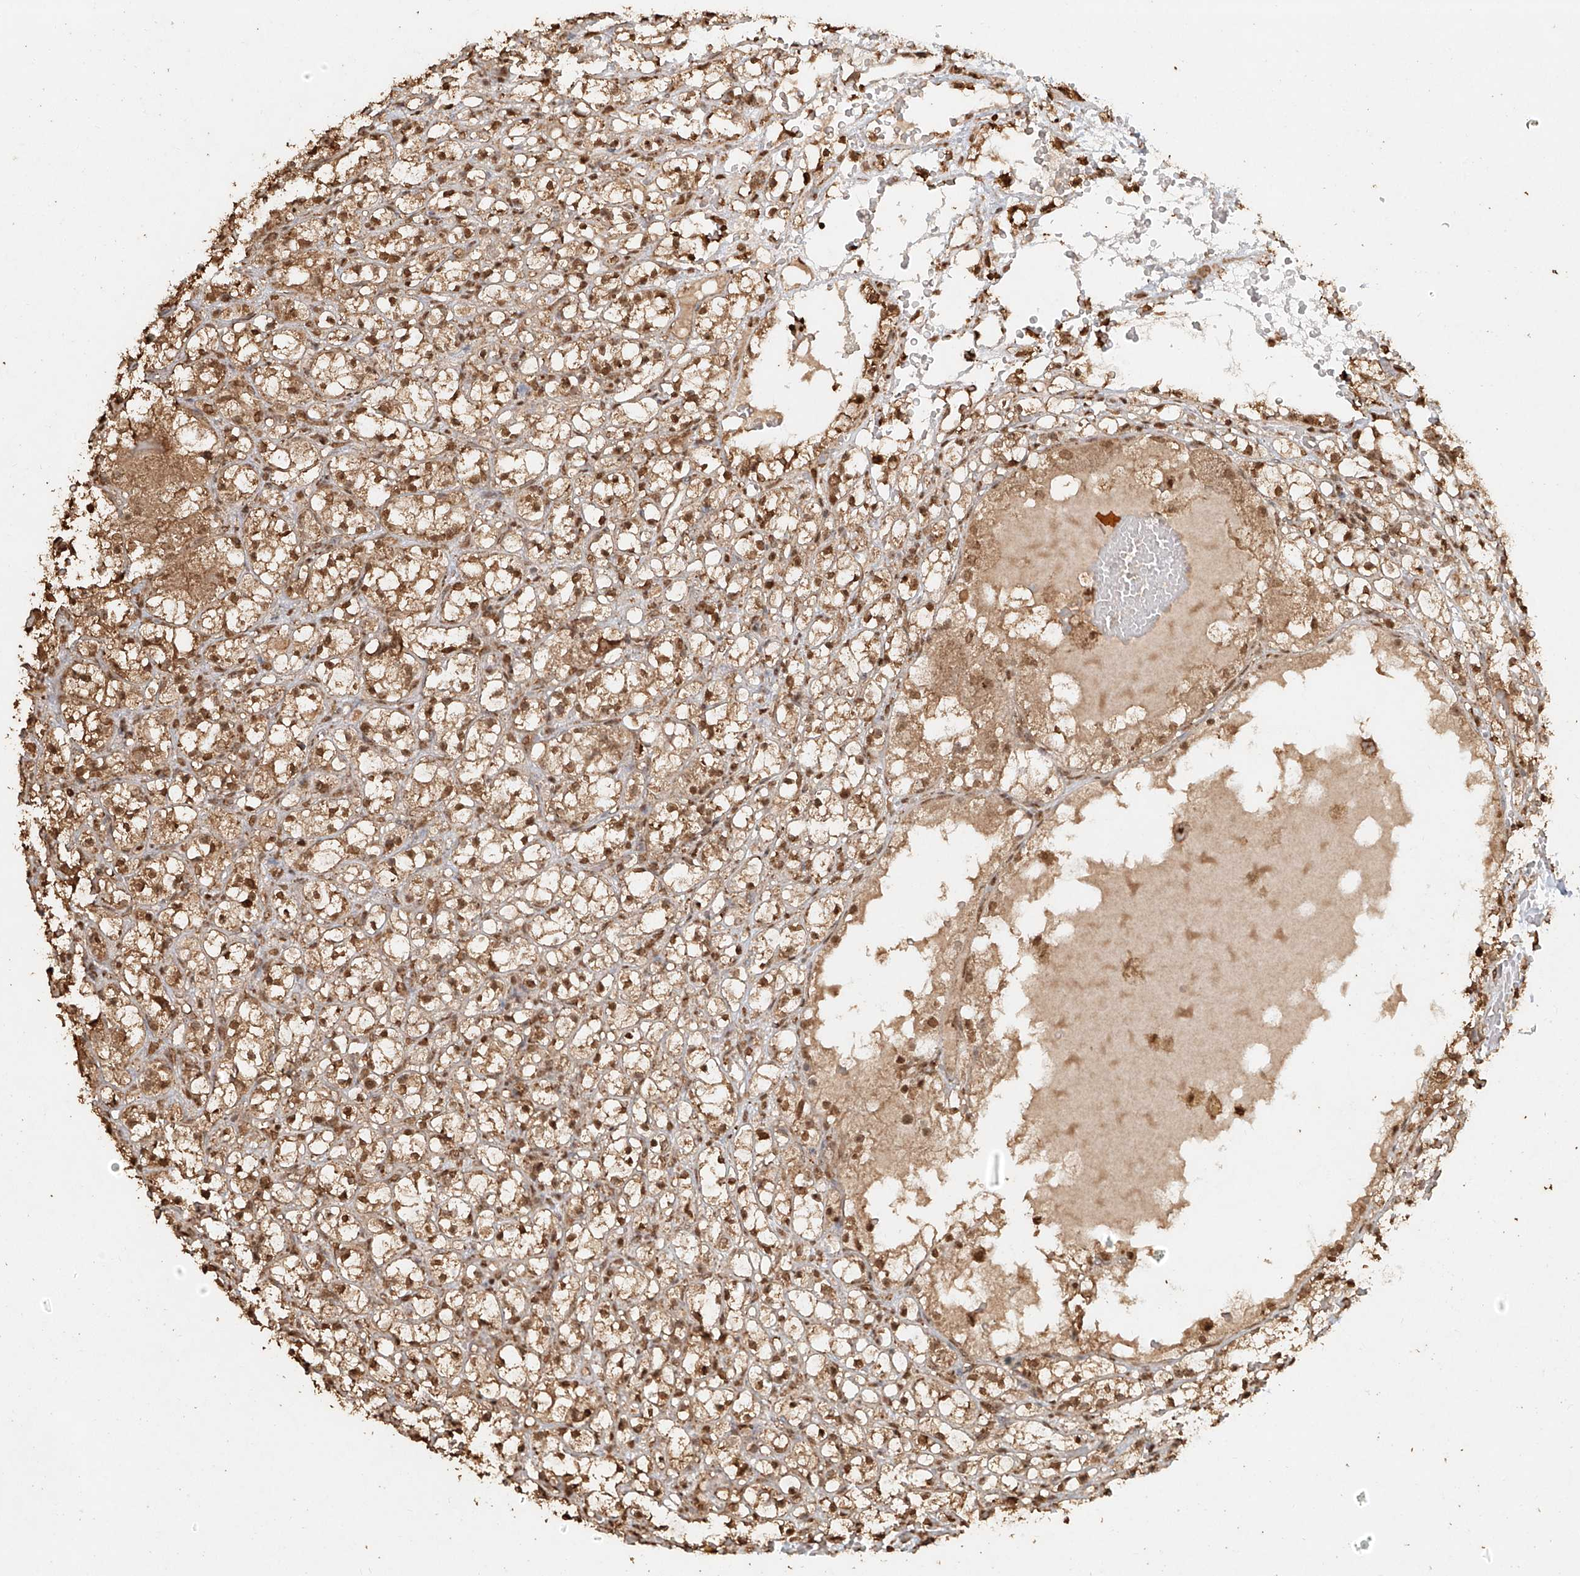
{"staining": {"intensity": "moderate", "quantity": ">75%", "location": "cytoplasmic/membranous,nuclear"}, "tissue": "renal cancer", "cell_type": "Tumor cells", "image_type": "cancer", "snomed": [{"axis": "morphology", "description": "Adenocarcinoma, NOS"}, {"axis": "topography", "description": "Kidney"}], "caption": "Human renal cancer stained with a protein marker displays moderate staining in tumor cells.", "gene": "TIGAR", "patient": {"sex": "male", "age": 61}}